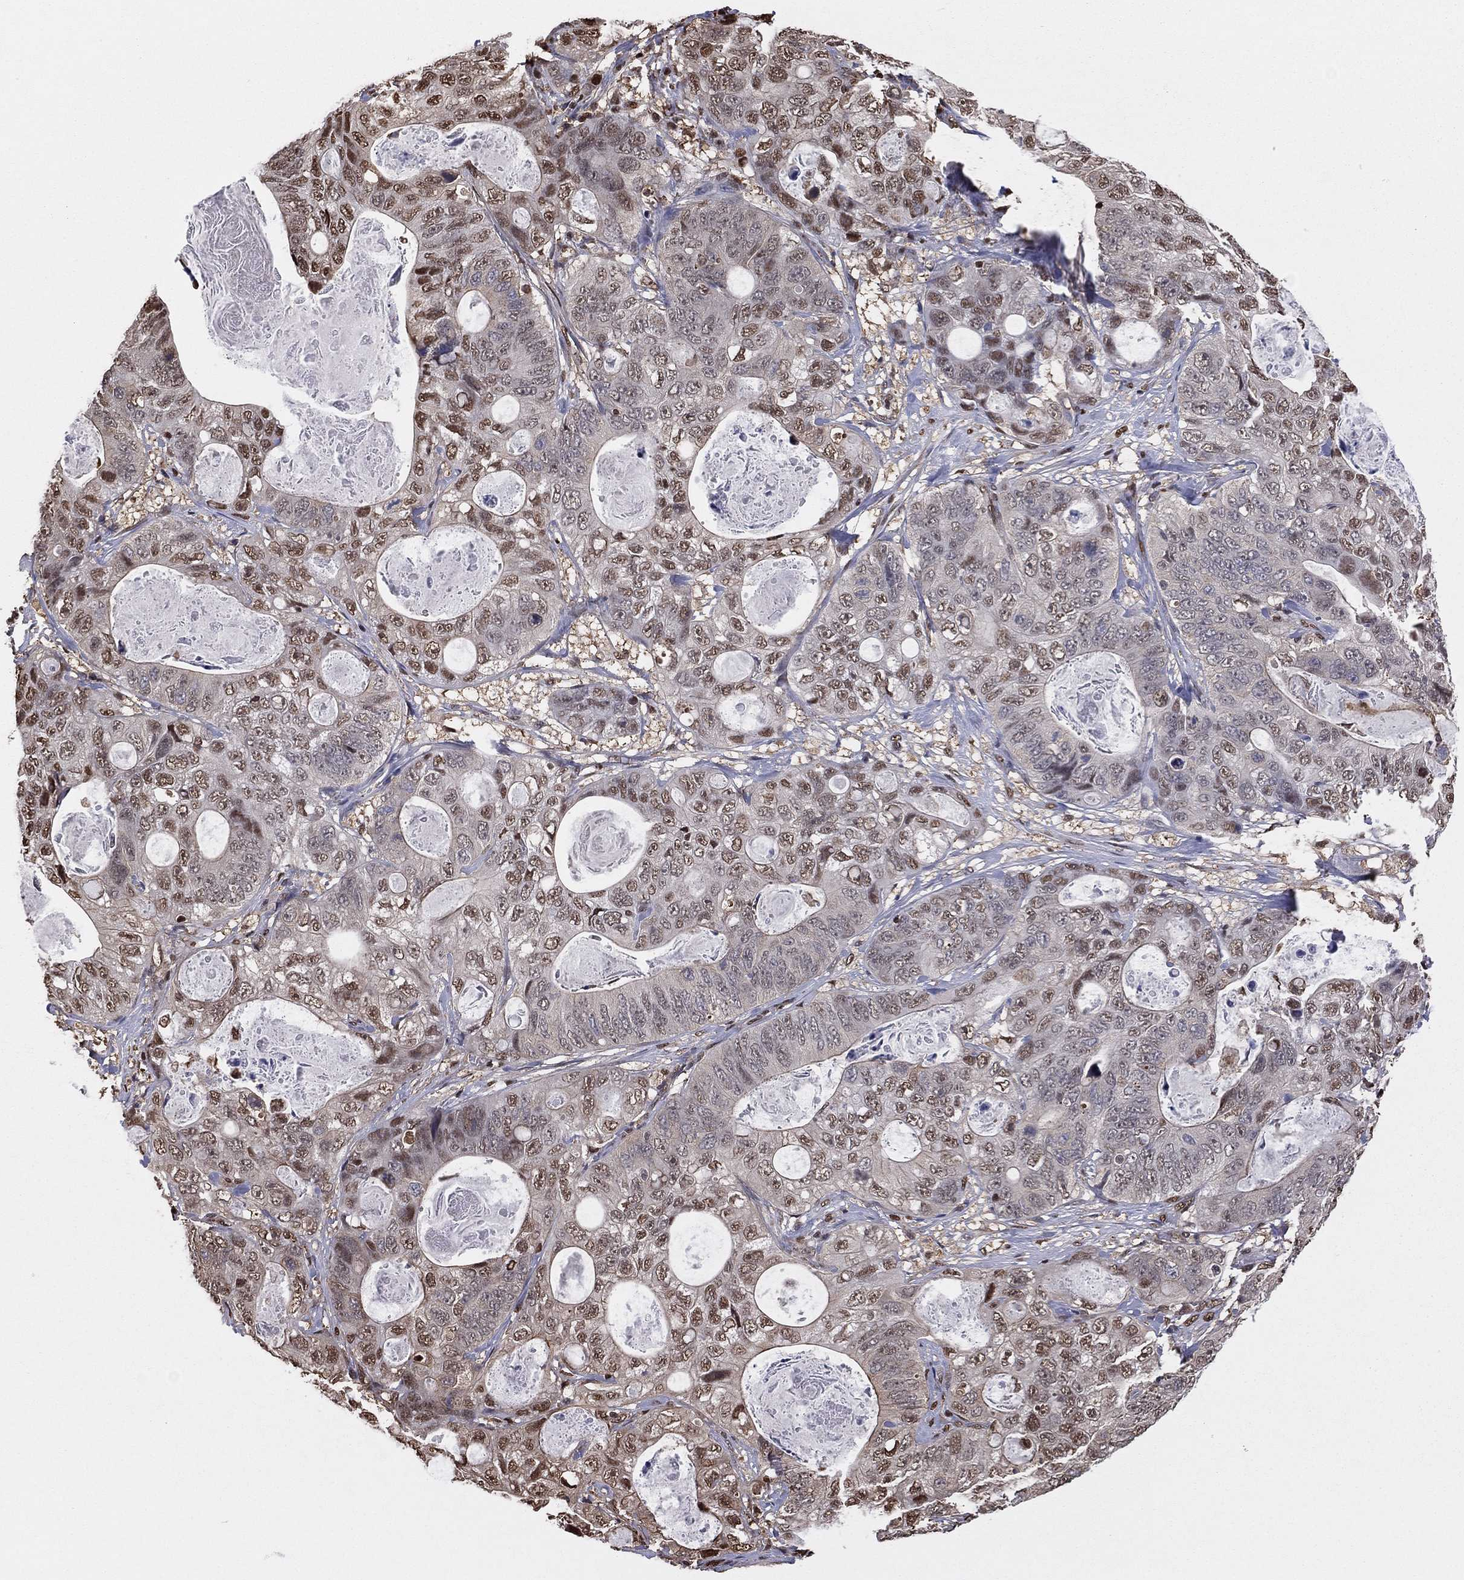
{"staining": {"intensity": "moderate", "quantity": "25%-75%", "location": "cytoplasmic/membranous,nuclear"}, "tissue": "stomach cancer", "cell_type": "Tumor cells", "image_type": "cancer", "snomed": [{"axis": "morphology", "description": "Normal tissue, NOS"}, {"axis": "morphology", "description": "Adenocarcinoma, NOS"}, {"axis": "topography", "description": "Stomach"}], "caption": "Protein analysis of stomach adenocarcinoma tissue displays moderate cytoplasmic/membranous and nuclear positivity in approximately 25%-75% of tumor cells.", "gene": "GAPDH", "patient": {"sex": "female", "age": 89}}